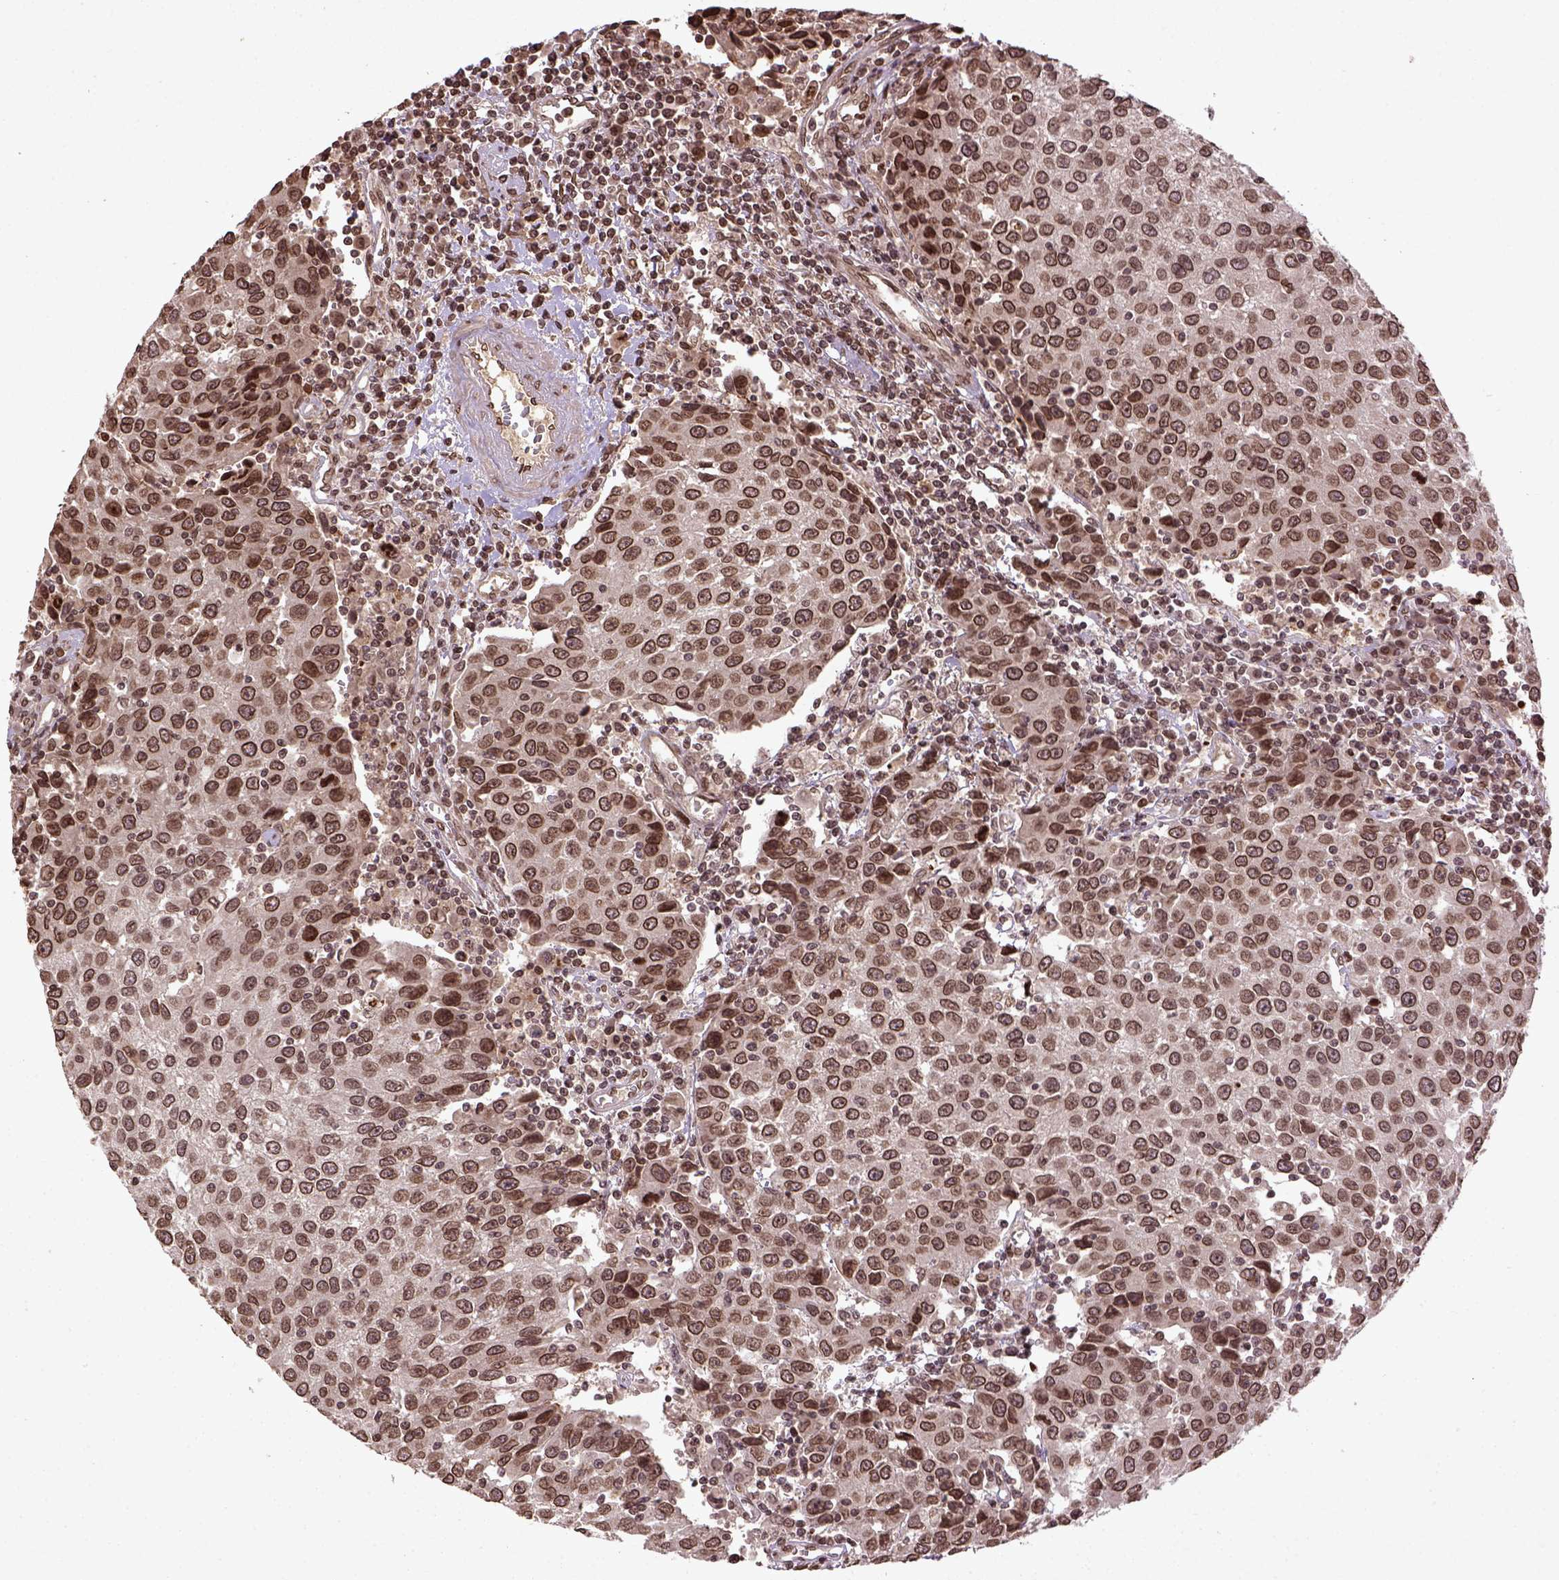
{"staining": {"intensity": "moderate", "quantity": ">75%", "location": "nuclear"}, "tissue": "urothelial cancer", "cell_type": "Tumor cells", "image_type": "cancer", "snomed": [{"axis": "morphology", "description": "Urothelial carcinoma, High grade"}, {"axis": "topography", "description": "Urinary bladder"}], "caption": "A medium amount of moderate nuclear staining is seen in approximately >75% of tumor cells in urothelial cancer tissue.", "gene": "BANF1", "patient": {"sex": "female", "age": 85}}